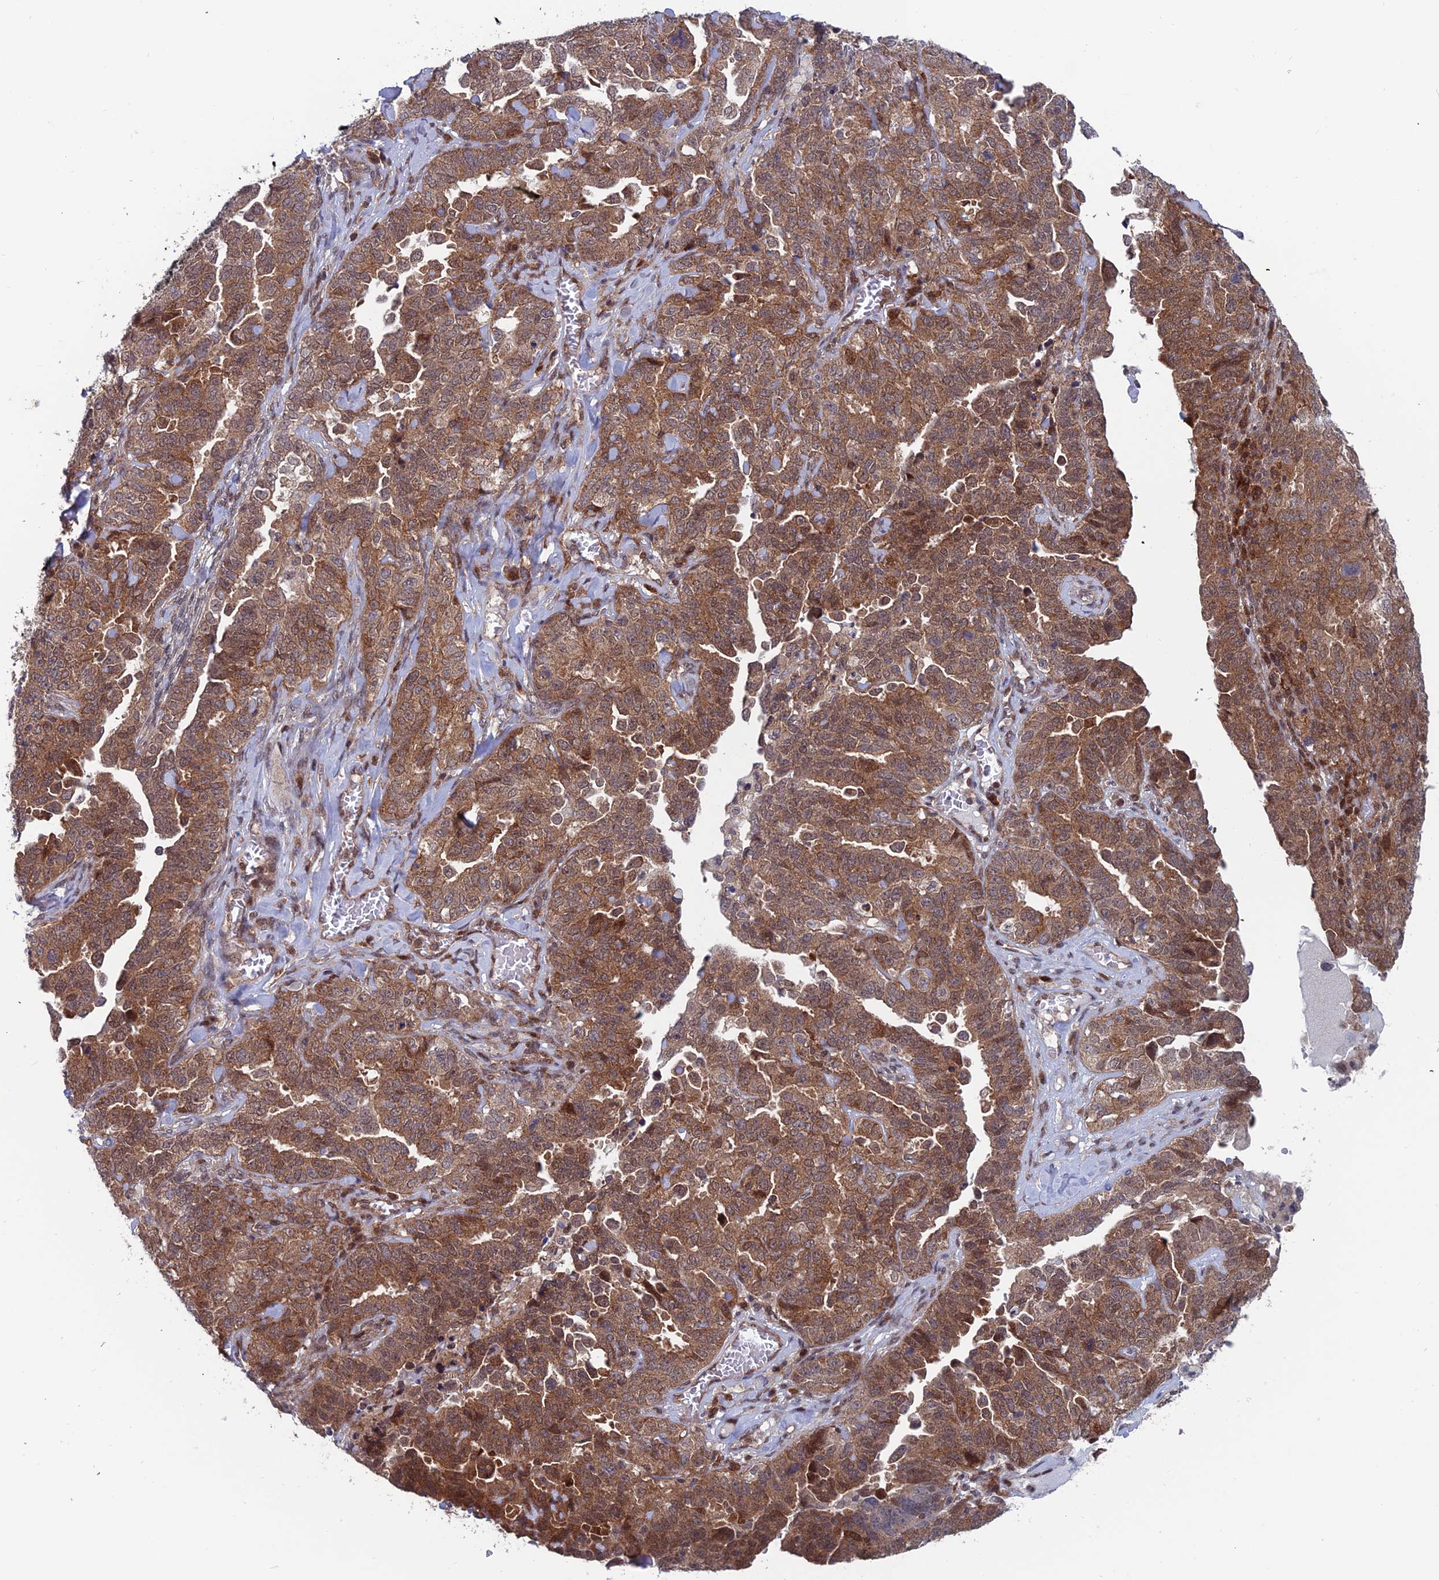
{"staining": {"intensity": "strong", "quantity": ">75%", "location": "cytoplasmic/membranous,nuclear"}, "tissue": "ovarian cancer", "cell_type": "Tumor cells", "image_type": "cancer", "snomed": [{"axis": "morphology", "description": "Carcinoma, endometroid"}, {"axis": "topography", "description": "Ovary"}], "caption": "IHC of ovarian cancer (endometroid carcinoma) demonstrates high levels of strong cytoplasmic/membranous and nuclear expression in approximately >75% of tumor cells.", "gene": "IGBP1", "patient": {"sex": "female", "age": 62}}